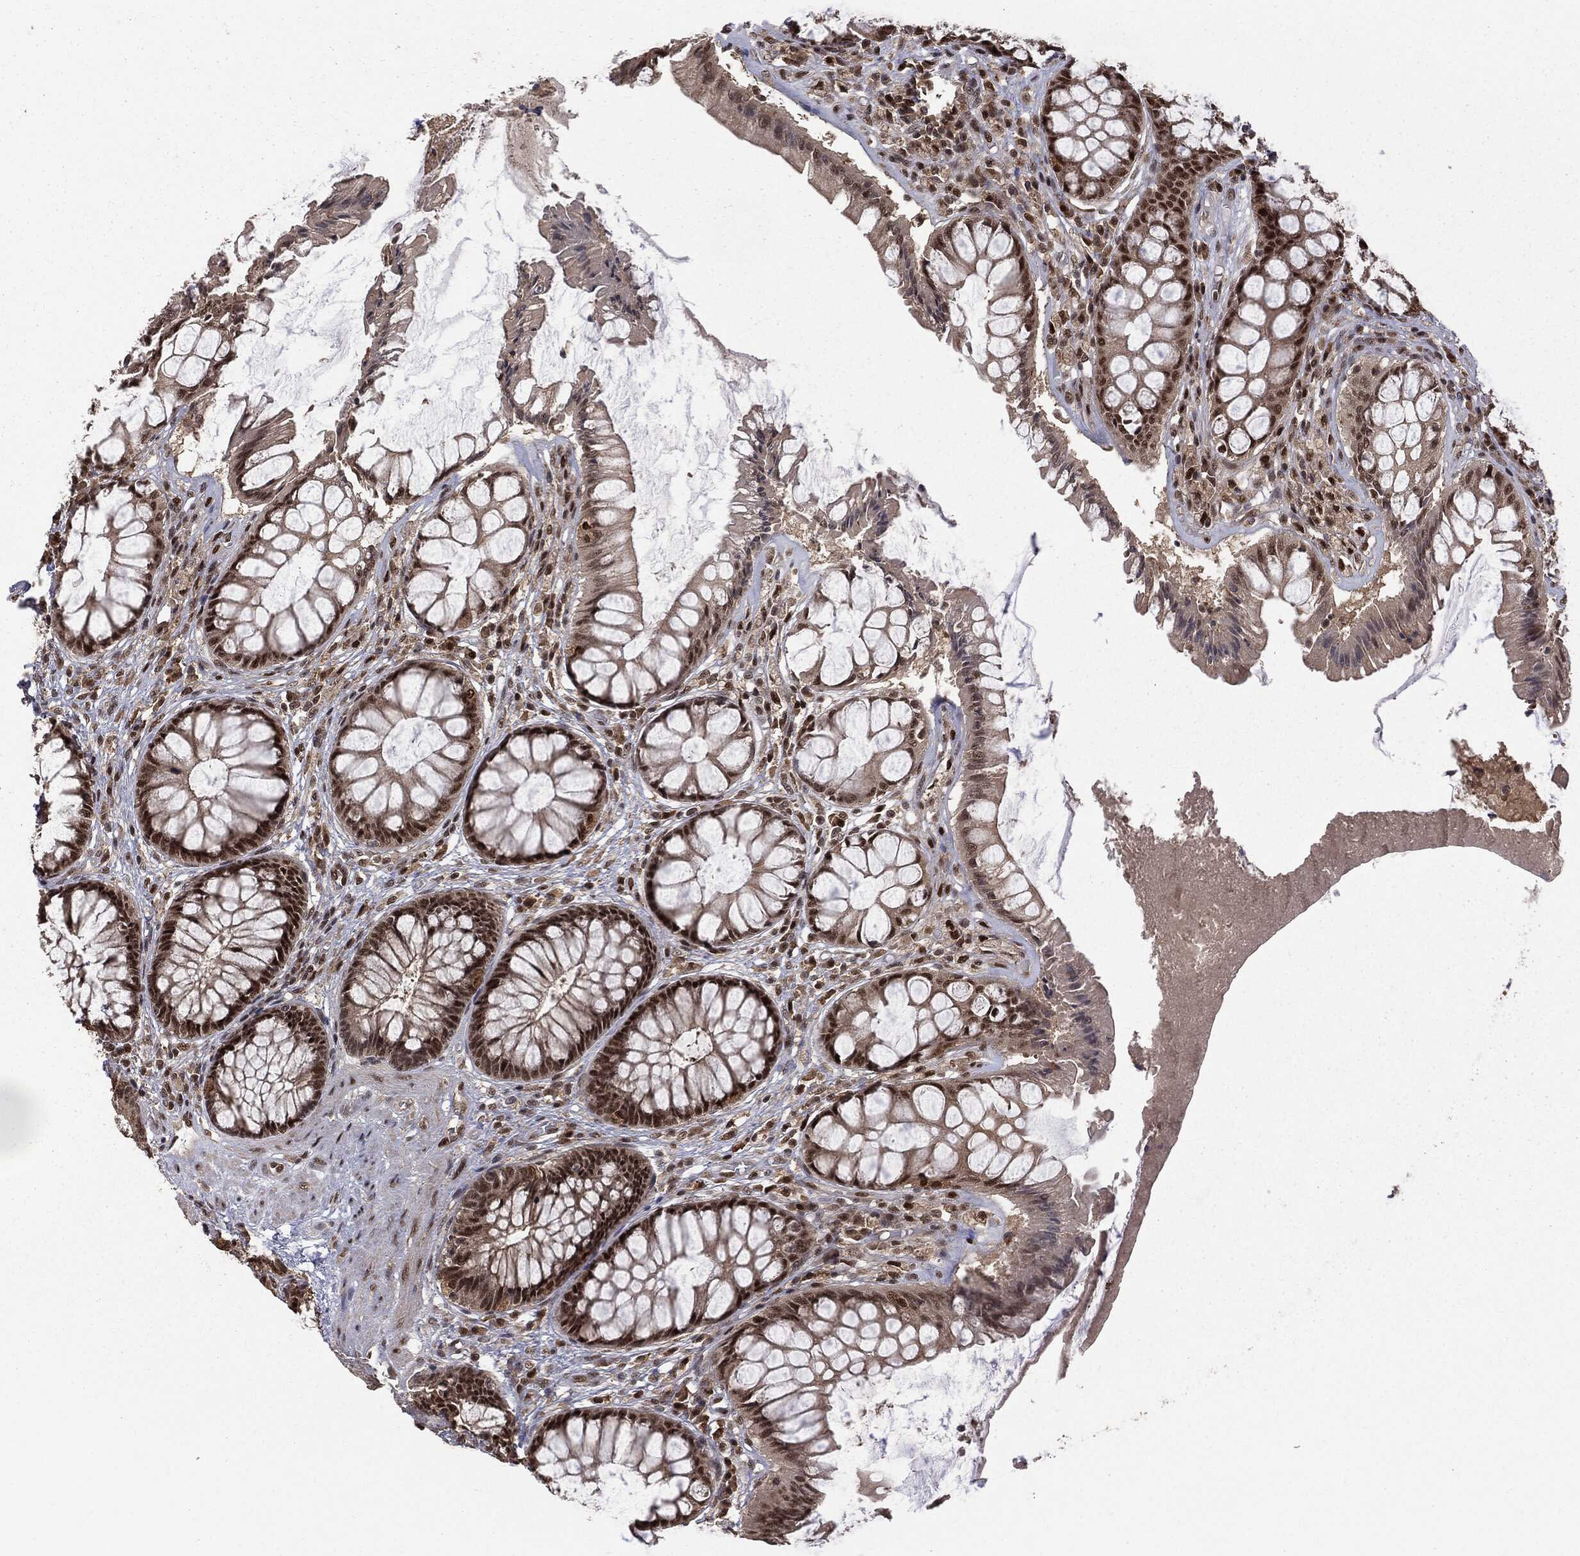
{"staining": {"intensity": "strong", "quantity": ">75%", "location": "nuclear"}, "tissue": "rectum", "cell_type": "Glandular cells", "image_type": "normal", "snomed": [{"axis": "morphology", "description": "Normal tissue, NOS"}, {"axis": "topography", "description": "Rectum"}], "caption": "Immunohistochemistry image of normal human rectum stained for a protein (brown), which reveals high levels of strong nuclear expression in approximately >75% of glandular cells.", "gene": "JMJD6", "patient": {"sex": "female", "age": 58}}